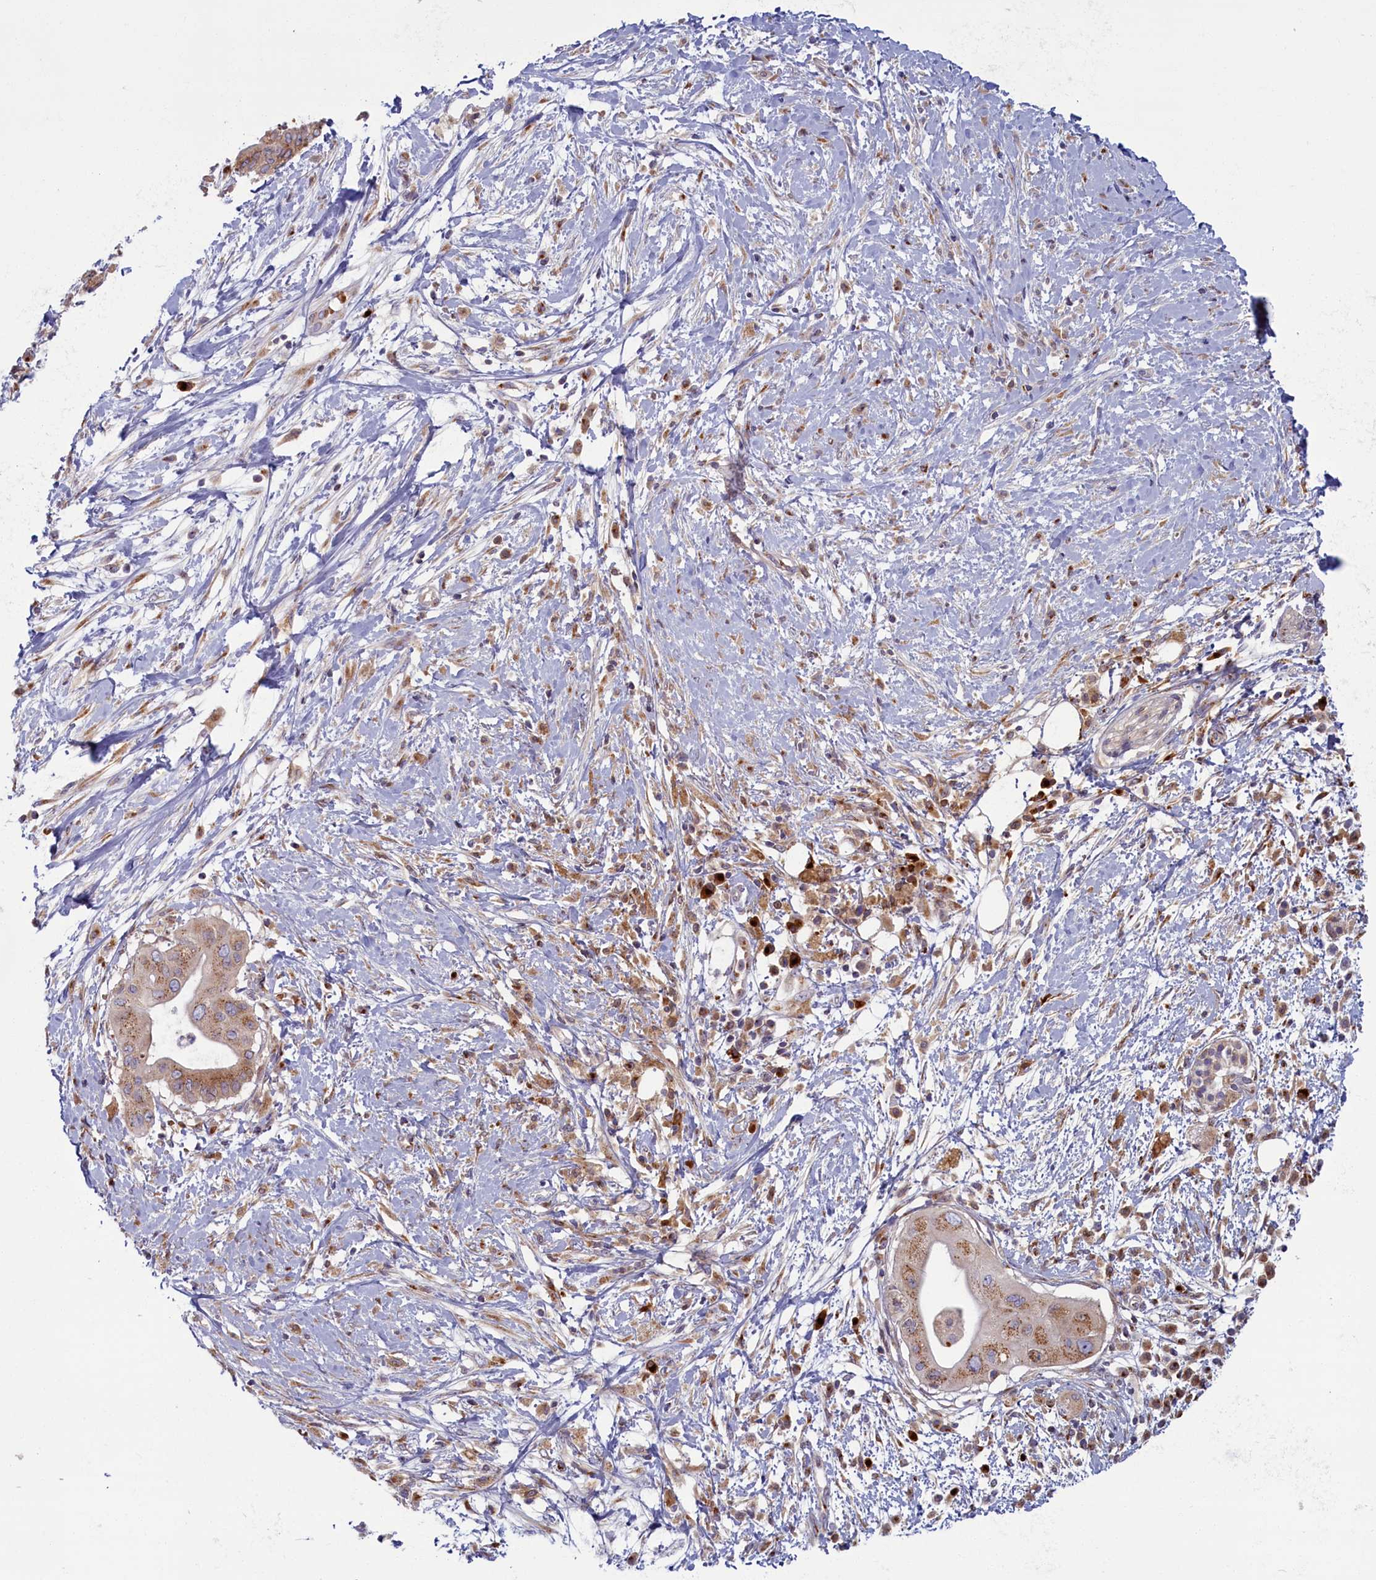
{"staining": {"intensity": "moderate", "quantity": ">75%", "location": "cytoplasmic/membranous"}, "tissue": "pancreatic cancer", "cell_type": "Tumor cells", "image_type": "cancer", "snomed": [{"axis": "morphology", "description": "Adenocarcinoma, NOS"}, {"axis": "topography", "description": "Pancreas"}], "caption": "Protein analysis of adenocarcinoma (pancreatic) tissue exhibits moderate cytoplasmic/membranous positivity in approximately >75% of tumor cells.", "gene": "BLVRB", "patient": {"sex": "male", "age": 68}}